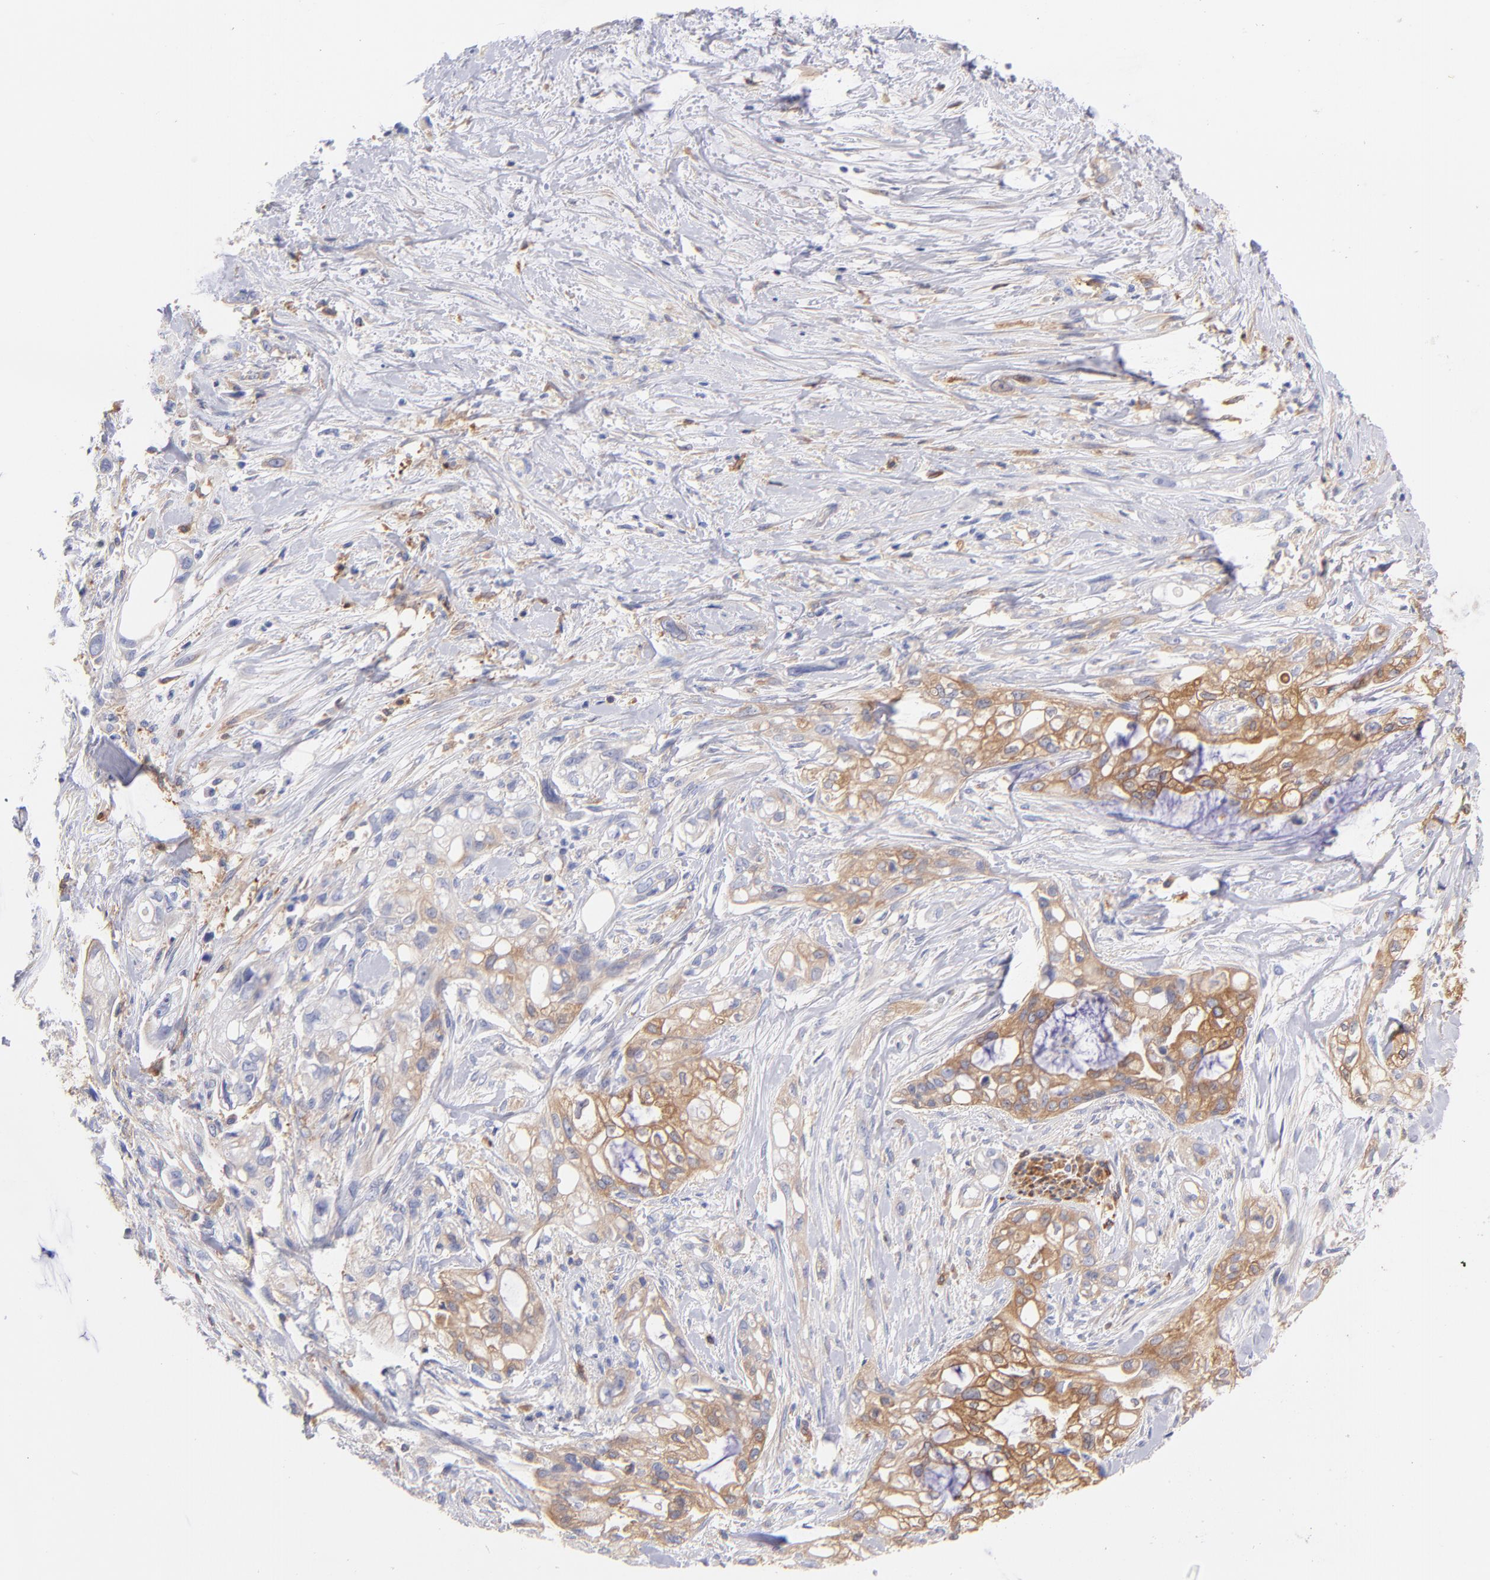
{"staining": {"intensity": "moderate", "quantity": ">75%", "location": "cytoplasmic/membranous"}, "tissue": "pancreatic cancer", "cell_type": "Tumor cells", "image_type": "cancer", "snomed": [{"axis": "morphology", "description": "Normal tissue, NOS"}, {"axis": "topography", "description": "Pancreas"}], "caption": "Protein analysis of pancreatic cancer tissue displays moderate cytoplasmic/membranous staining in about >75% of tumor cells.", "gene": "PRKCA", "patient": {"sex": "male", "age": 42}}